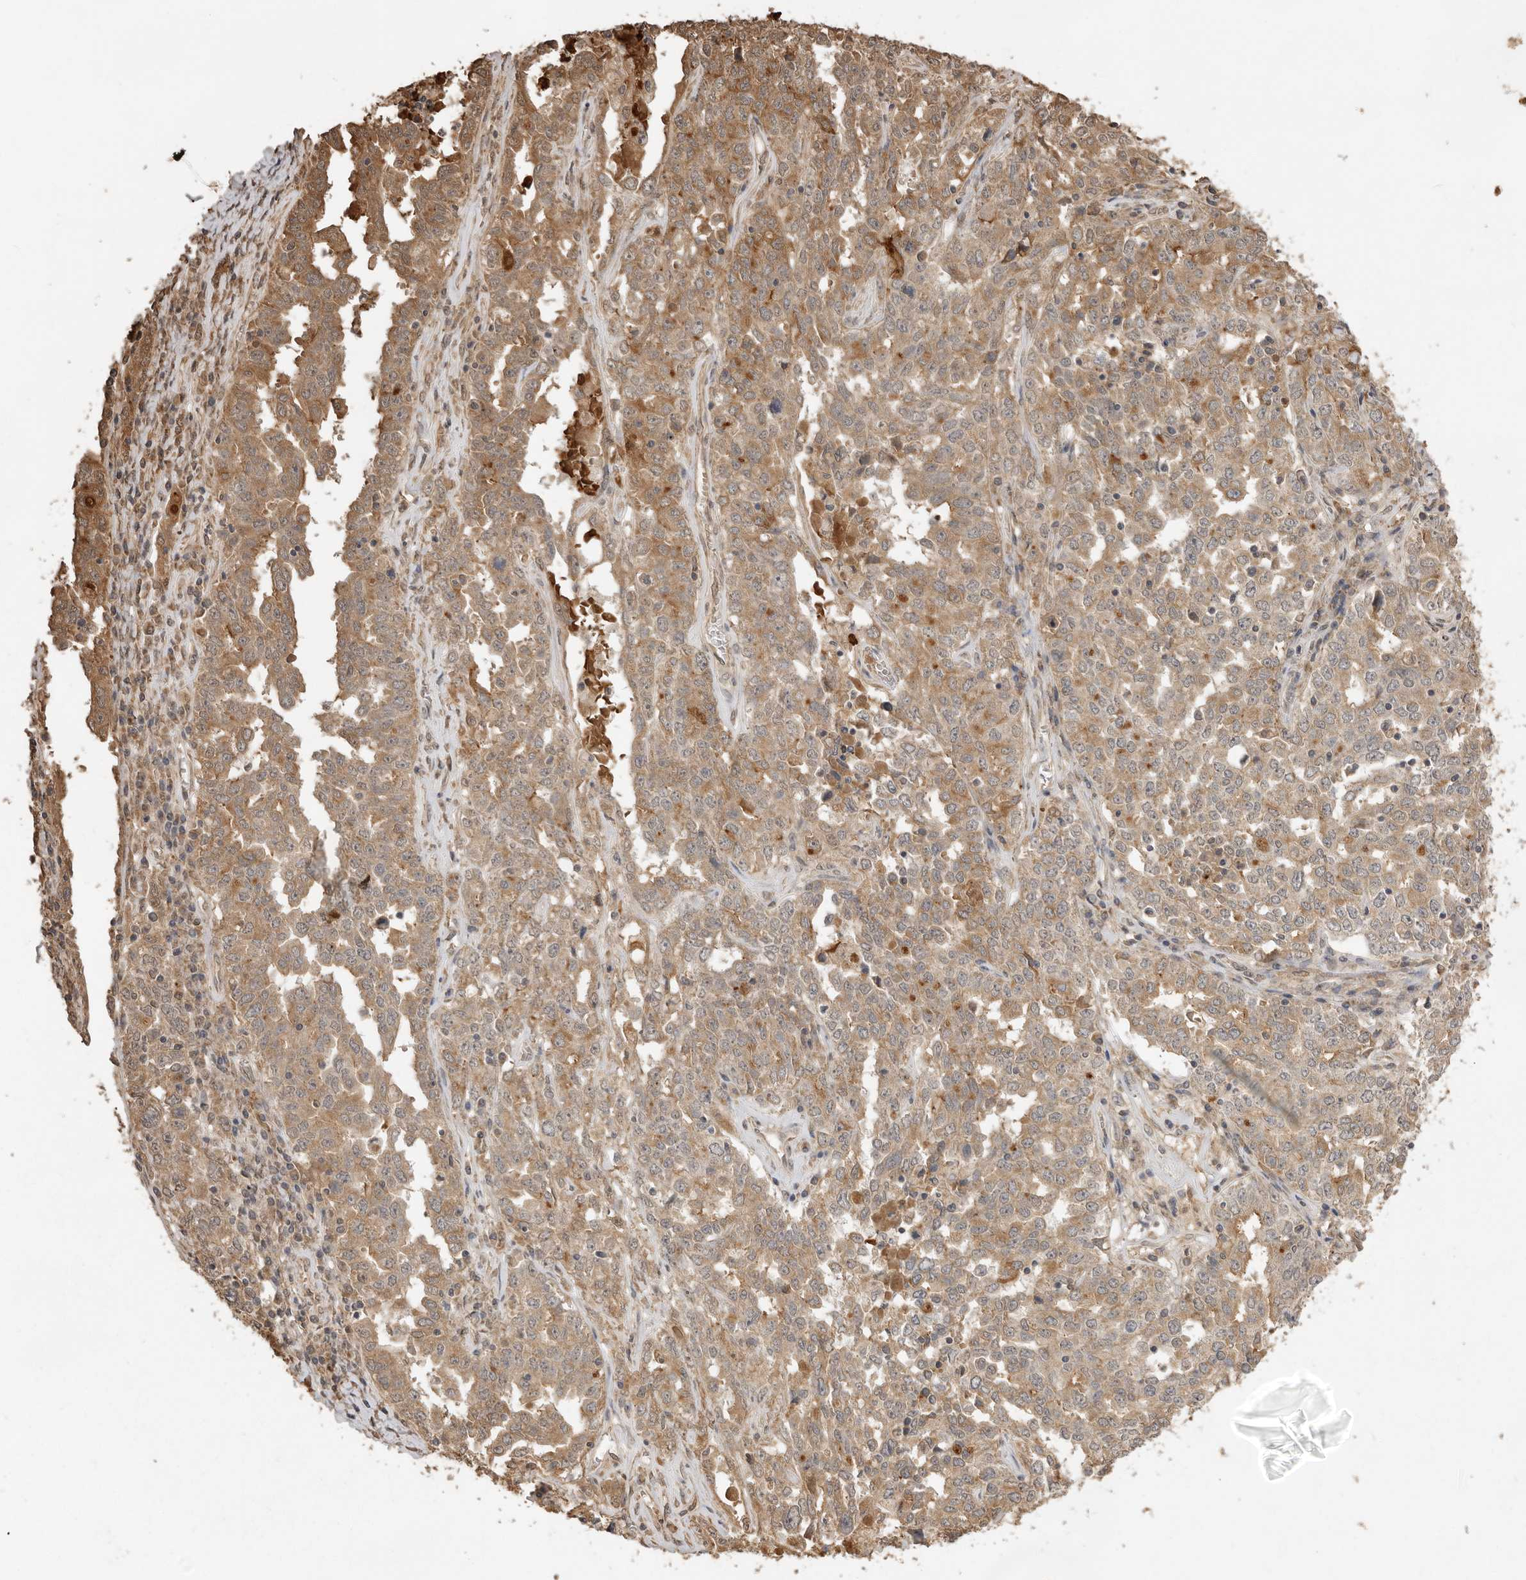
{"staining": {"intensity": "moderate", "quantity": ">75%", "location": "cytoplasmic/membranous"}, "tissue": "ovarian cancer", "cell_type": "Tumor cells", "image_type": "cancer", "snomed": [{"axis": "morphology", "description": "Carcinoma, endometroid"}, {"axis": "topography", "description": "Ovary"}], "caption": "This image shows immunohistochemistry staining of human ovarian cancer, with medium moderate cytoplasmic/membranous positivity in about >75% of tumor cells.", "gene": "JAG2", "patient": {"sex": "female", "age": 62}}